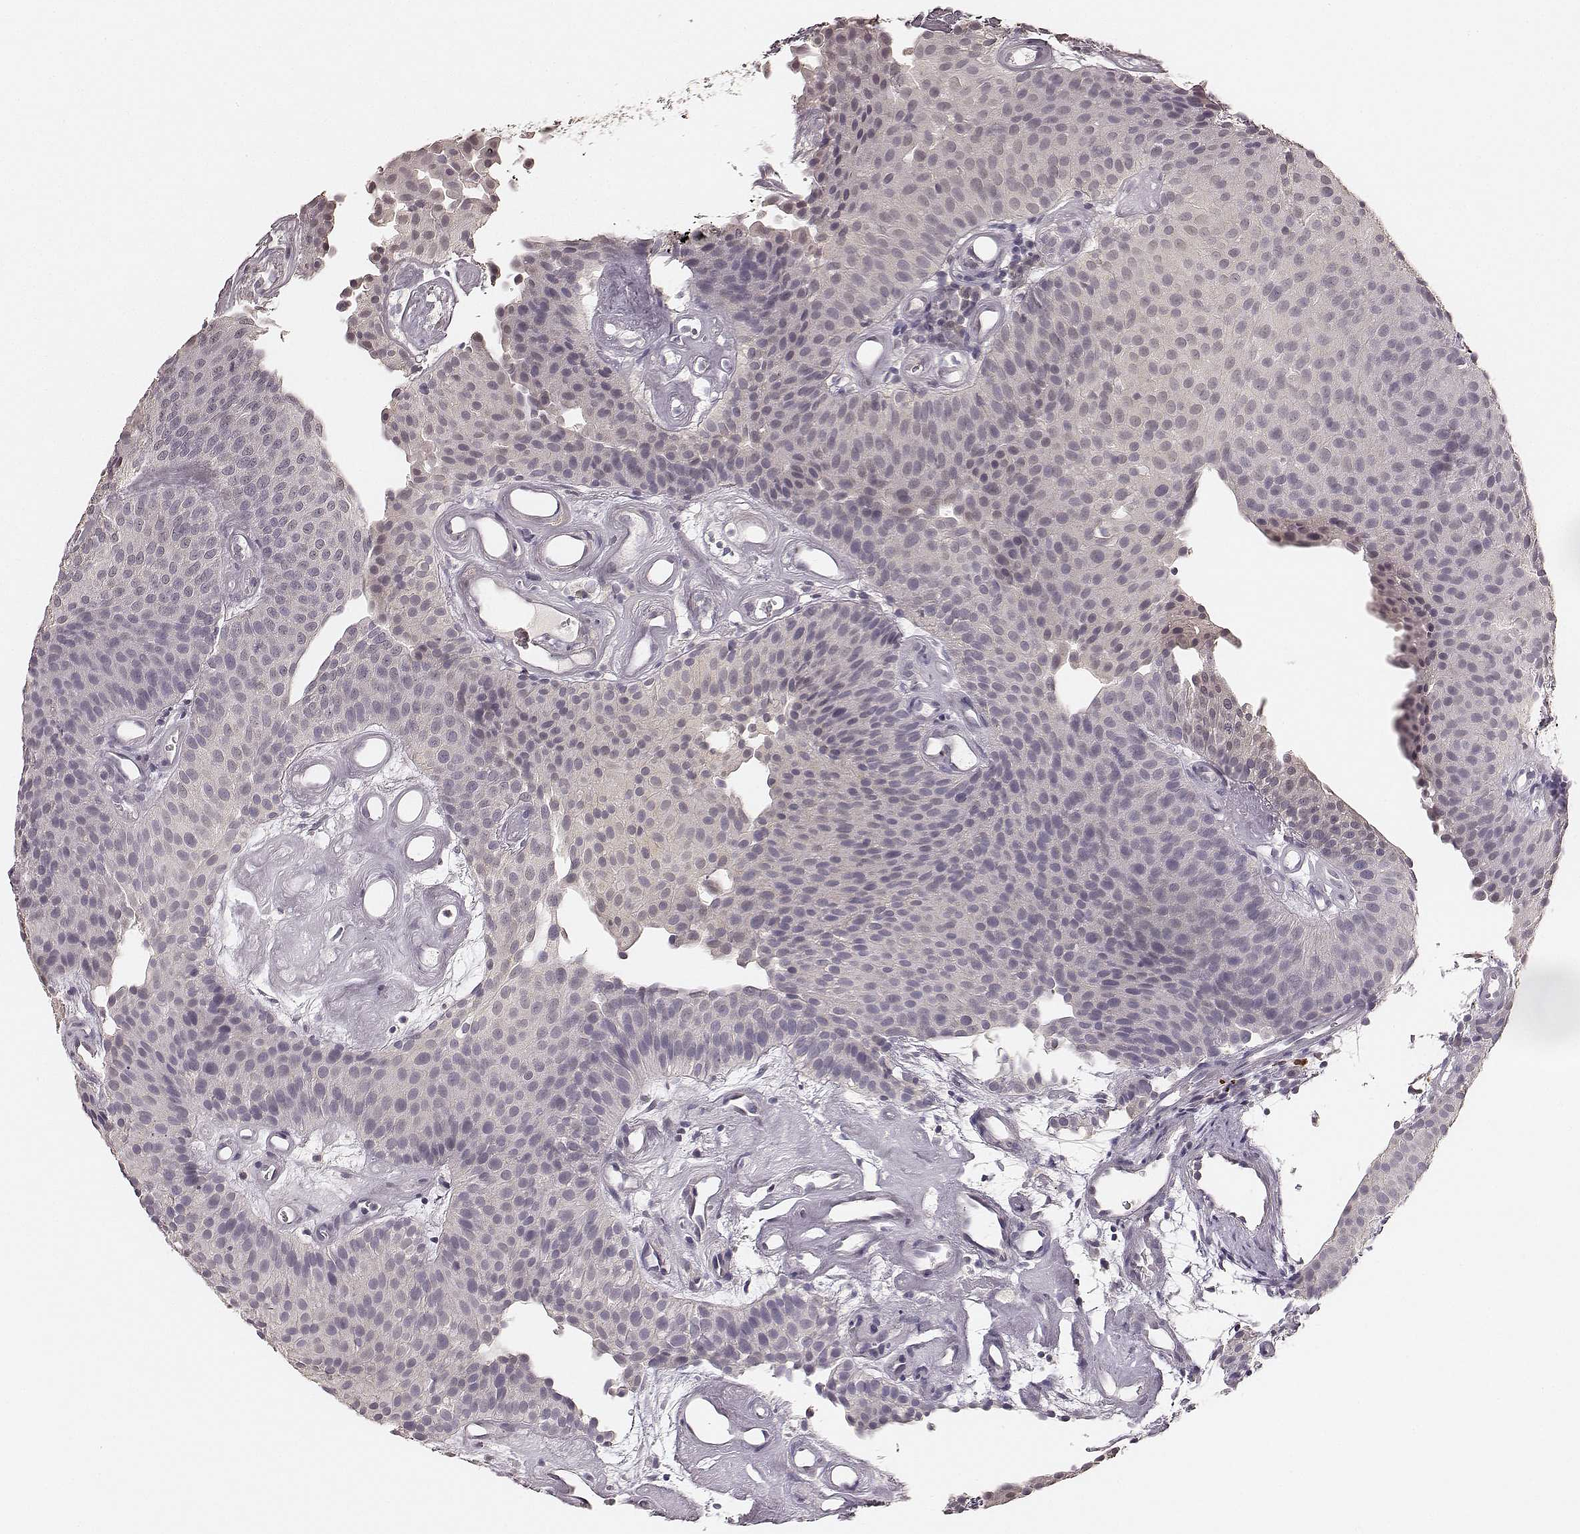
{"staining": {"intensity": "negative", "quantity": "none", "location": "none"}, "tissue": "urothelial cancer", "cell_type": "Tumor cells", "image_type": "cancer", "snomed": [{"axis": "morphology", "description": "Urothelial carcinoma, Low grade"}, {"axis": "topography", "description": "Urinary bladder"}], "caption": "Tumor cells show no significant protein positivity in low-grade urothelial carcinoma. Nuclei are stained in blue.", "gene": "LY6K", "patient": {"sex": "female", "age": 87}}